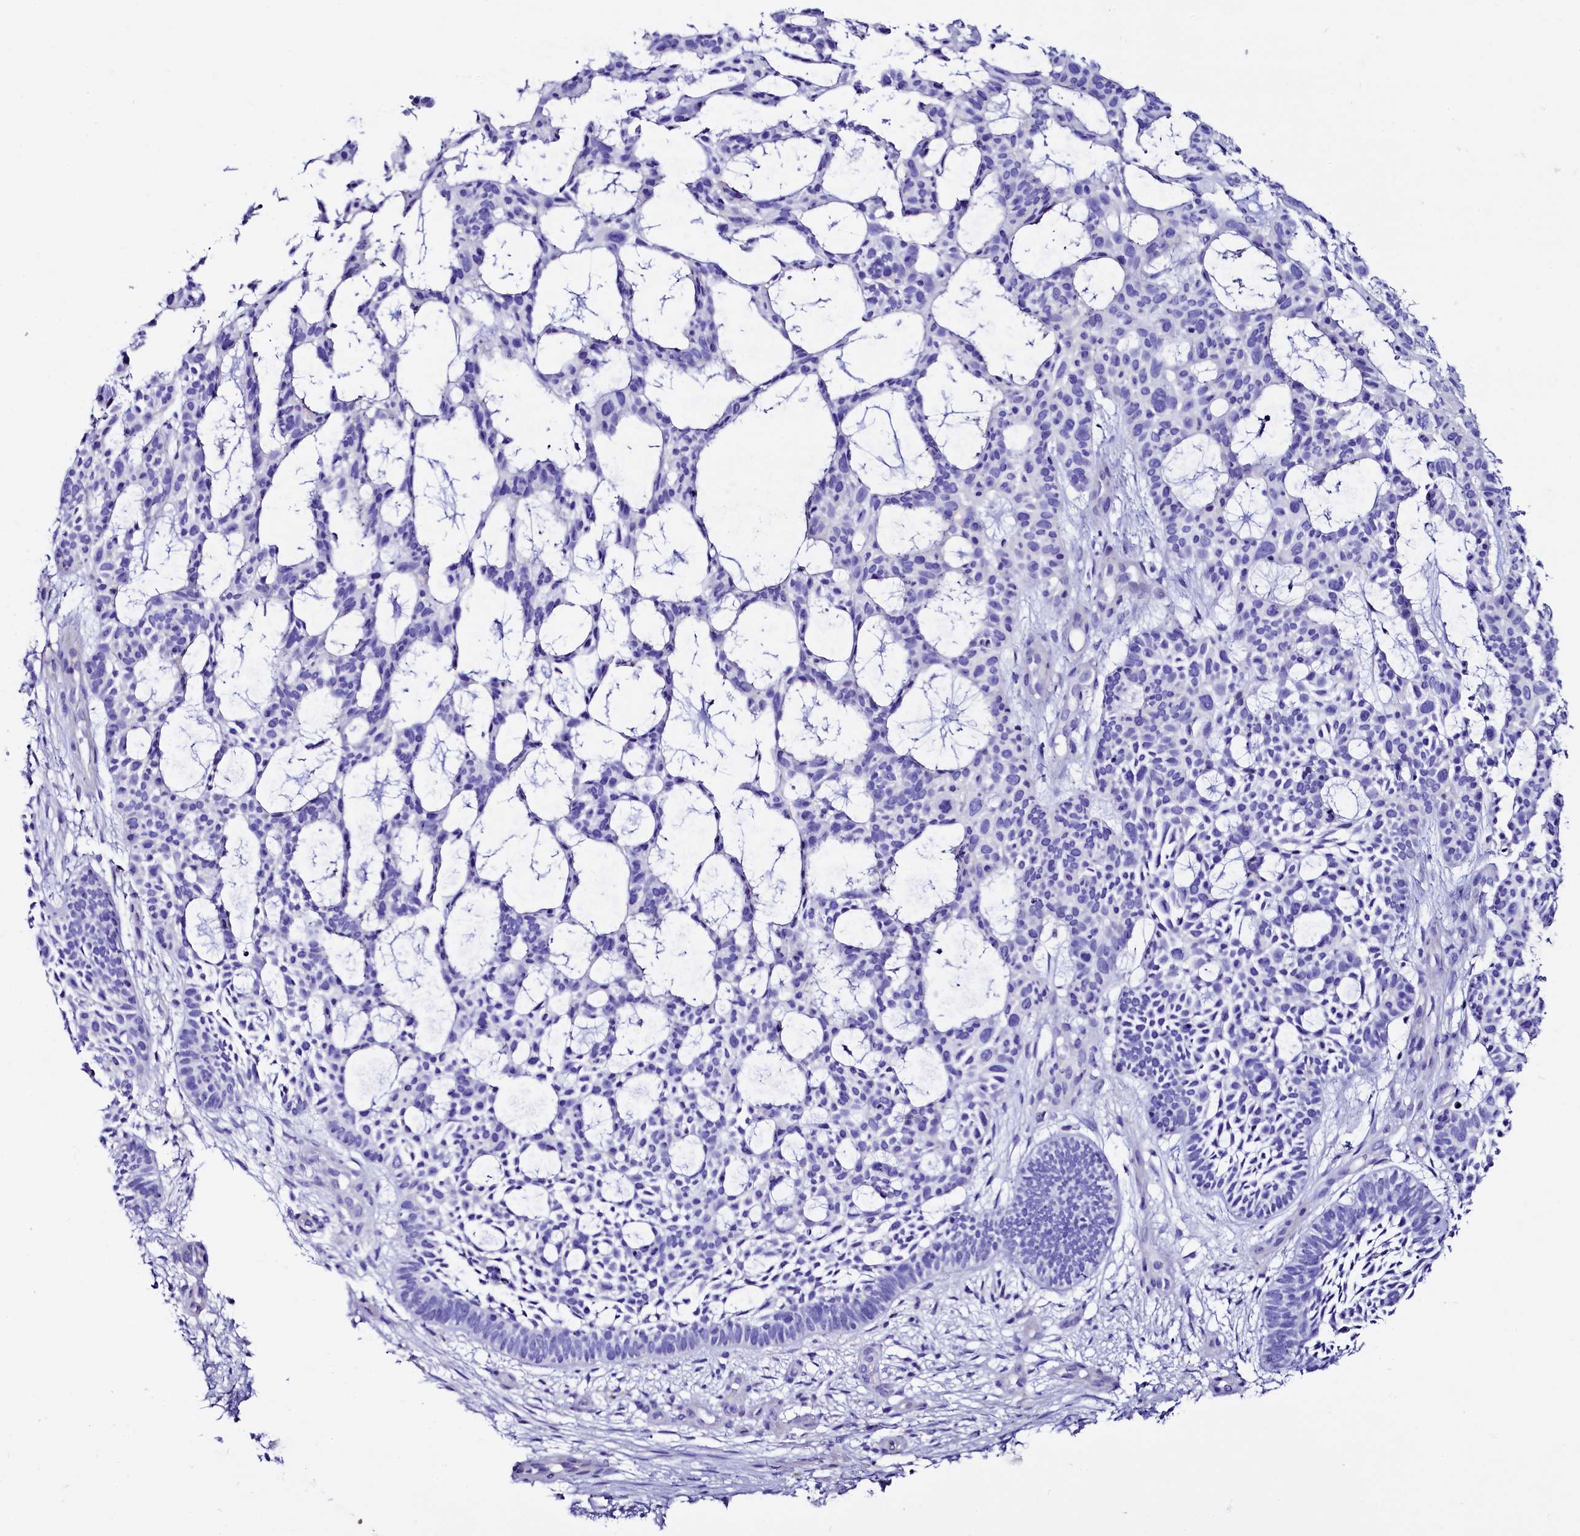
{"staining": {"intensity": "negative", "quantity": "none", "location": "none"}, "tissue": "skin cancer", "cell_type": "Tumor cells", "image_type": "cancer", "snomed": [{"axis": "morphology", "description": "Basal cell carcinoma"}, {"axis": "topography", "description": "Skin"}], "caption": "Immunohistochemistry histopathology image of neoplastic tissue: human basal cell carcinoma (skin) stained with DAB (3,3'-diaminobenzidine) demonstrates no significant protein expression in tumor cells.", "gene": "RBP3", "patient": {"sex": "male", "age": 89}}